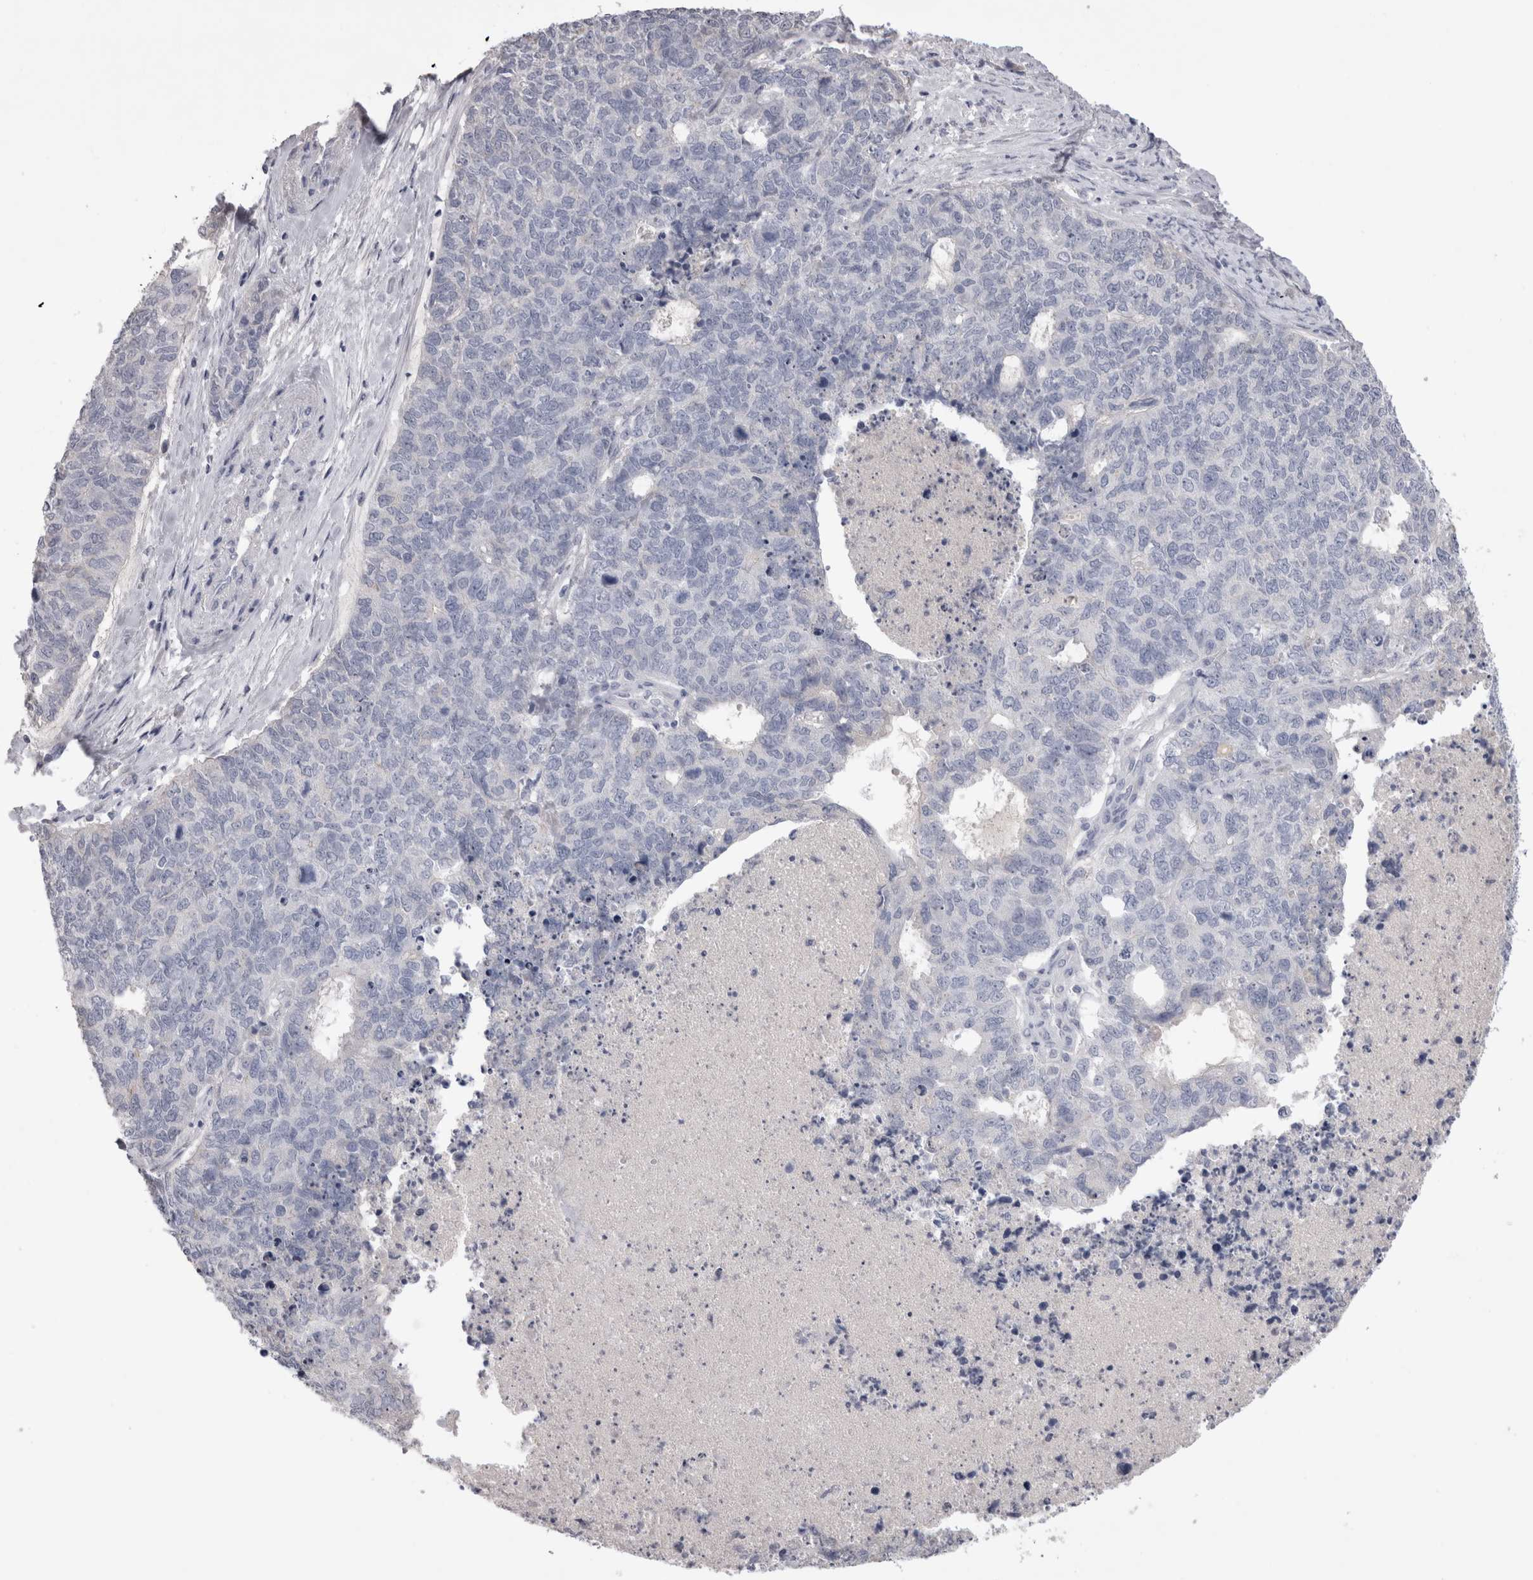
{"staining": {"intensity": "negative", "quantity": "none", "location": "none"}, "tissue": "cervical cancer", "cell_type": "Tumor cells", "image_type": "cancer", "snomed": [{"axis": "morphology", "description": "Squamous cell carcinoma, NOS"}, {"axis": "topography", "description": "Cervix"}], "caption": "This is a histopathology image of immunohistochemistry staining of cervical squamous cell carcinoma, which shows no staining in tumor cells.", "gene": "ADAM2", "patient": {"sex": "female", "age": 63}}